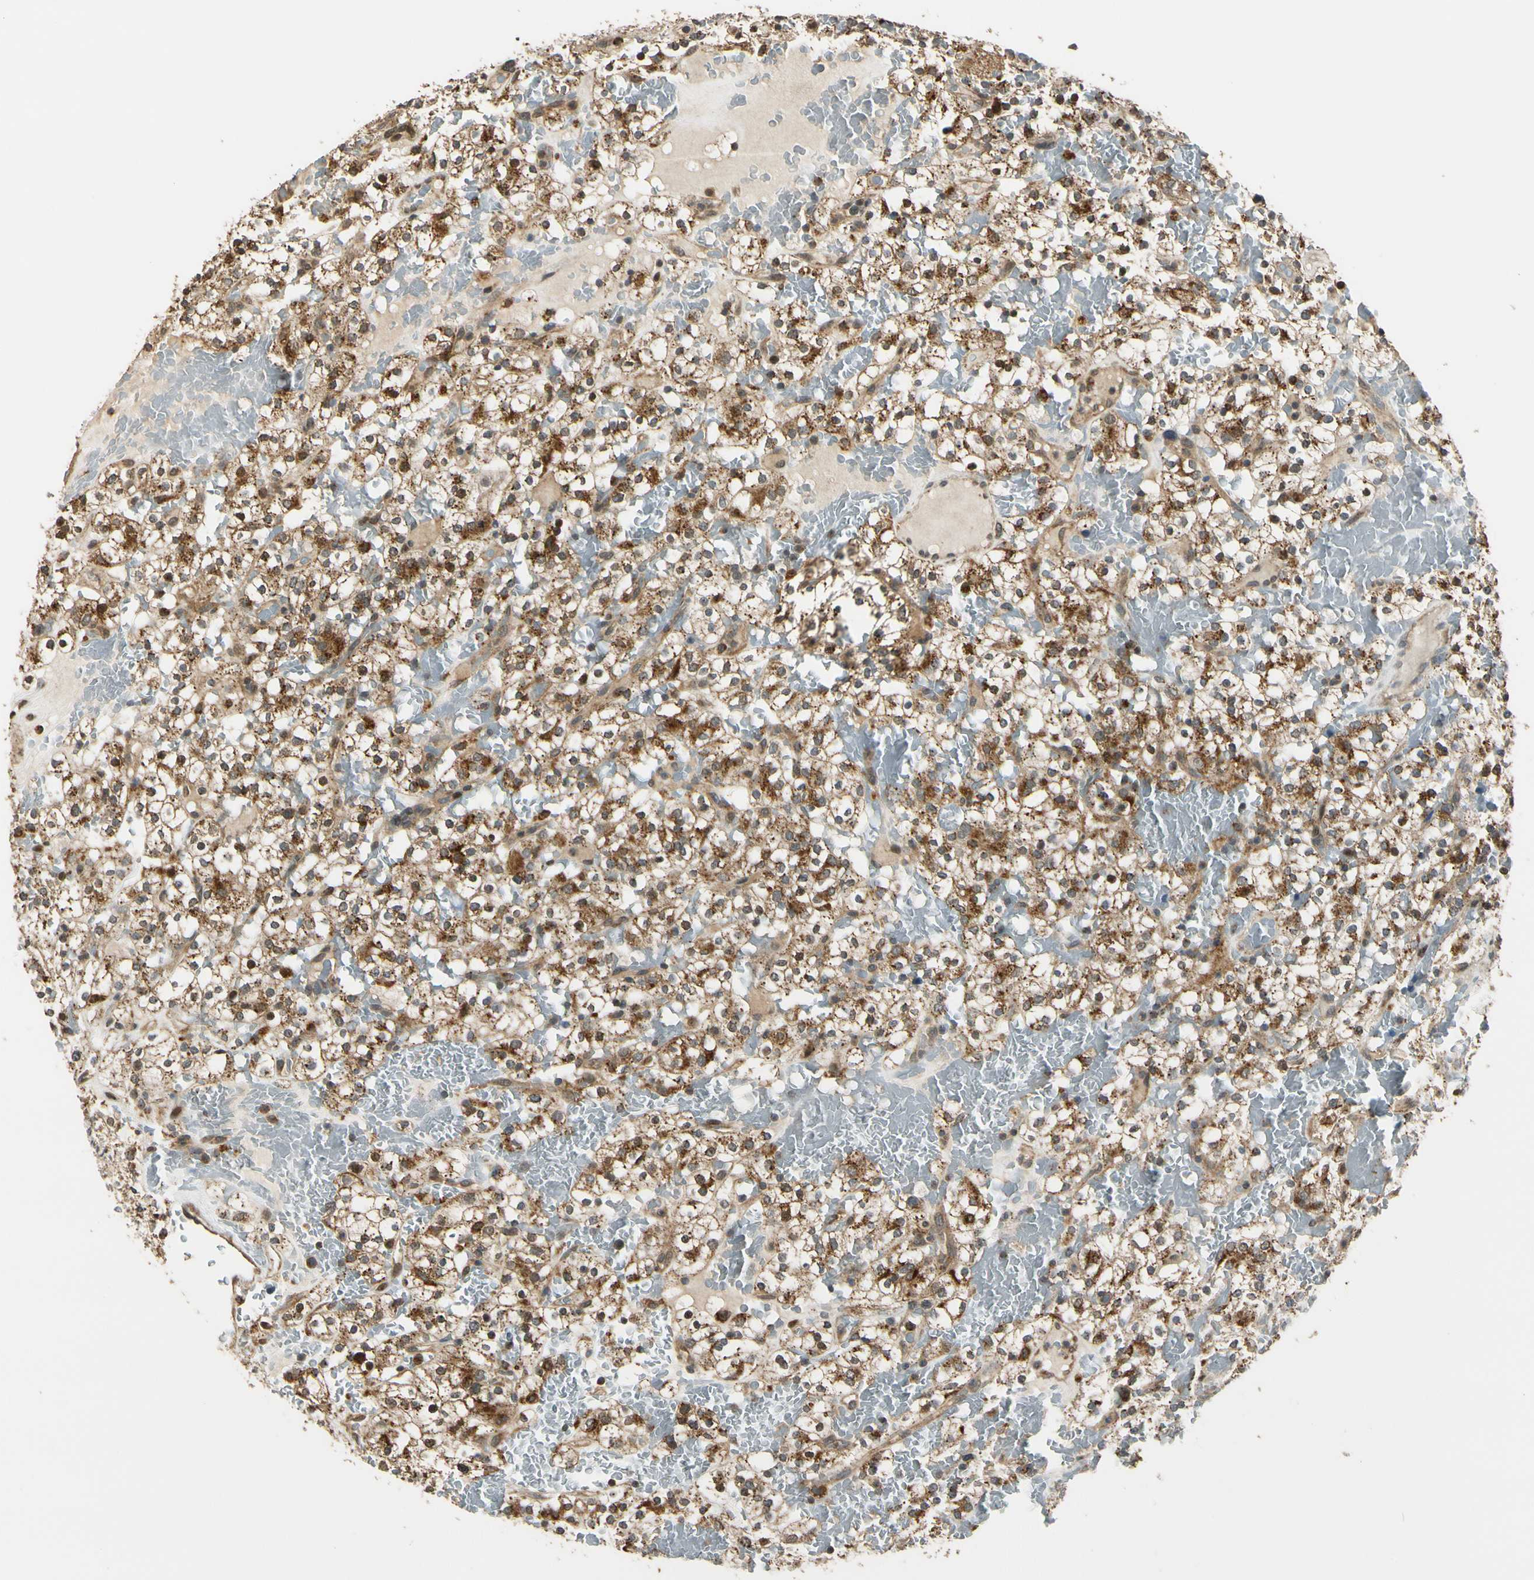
{"staining": {"intensity": "moderate", "quantity": ">75%", "location": "cytoplasmic/membranous"}, "tissue": "renal cancer", "cell_type": "Tumor cells", "image_type": "cancer", "snomed": [{"axis": "morphology", "description": "Normal tissue, NOS"}, {"axis": "morphology", "description": "Adenocarcinoma, NOS"}, {"axis": "topography", "description": "Kidney"}], "caption": "Immunohistochemistry image of adenocarcinoma (renal) stained for a protein (brown), which reveals medium levels of moderate cytoplasmic/membranous staining in approximately >75% of tumor cells.", "gene": "LAMTOR1", "patient": {"sex": "female", "age": 72}}